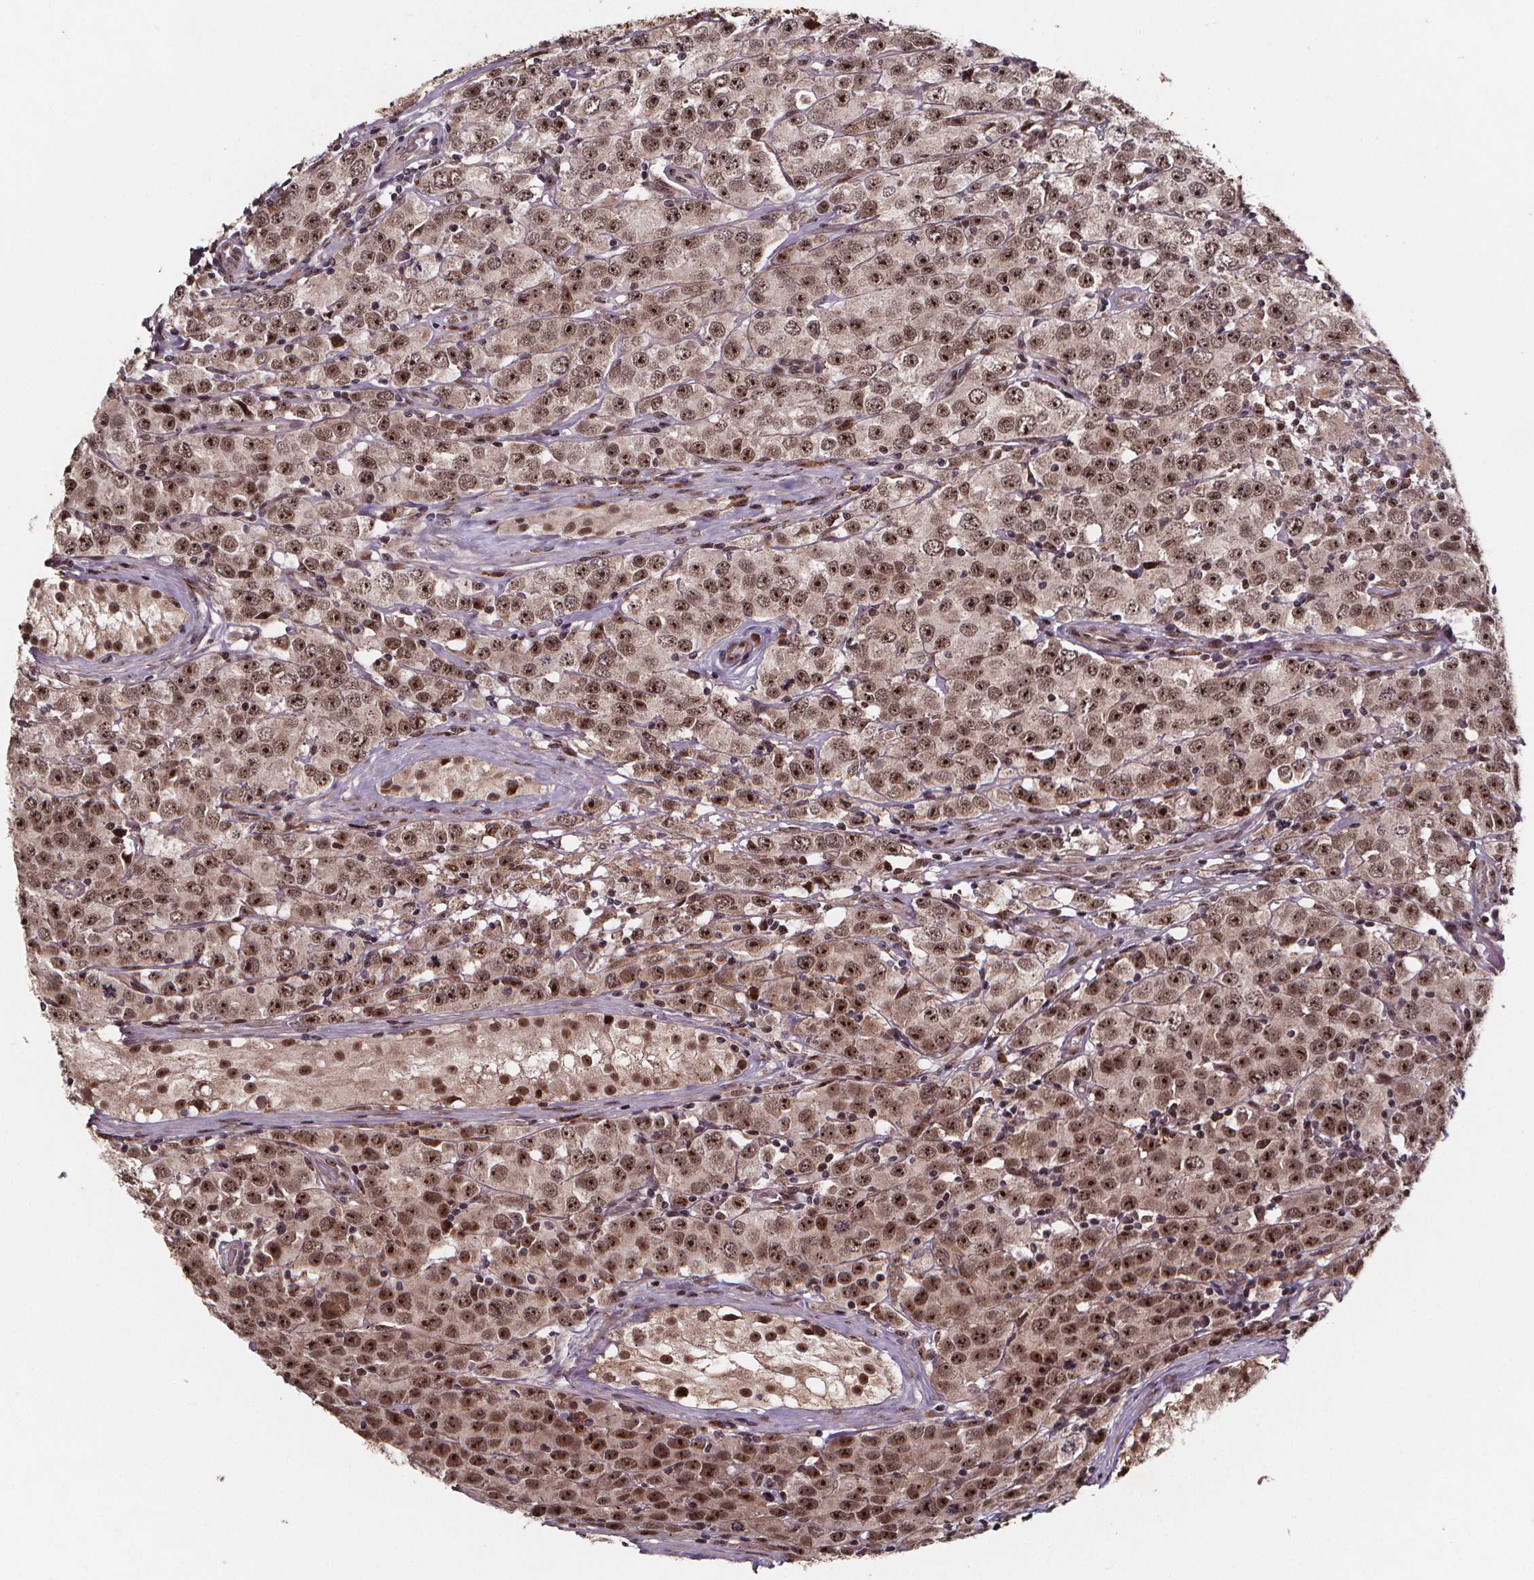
{"staining": {"intensity": "moderate", "quantity": ">75%", "location": "cytoplasmic/membranous,nuclear"}, "tissue": "testis cancer", "cell_type": "Tumor cells", "image_type": "cancer", "snomed": [{"axis": "morphology", "description": "Seminoma, NOS"}, {"axis": "topography", "description": "Testis"}], "caption": "A high-resolution micrograph shows immunohistochemistry (IHC) staining of testis cancer (seminoma), which demonstrates moderate cytoplasmic/membranous and nuclear staining in about >75% of tumor cells.", "gene": "DDIT3", "patient": {"sex": "male", "age": 52}}